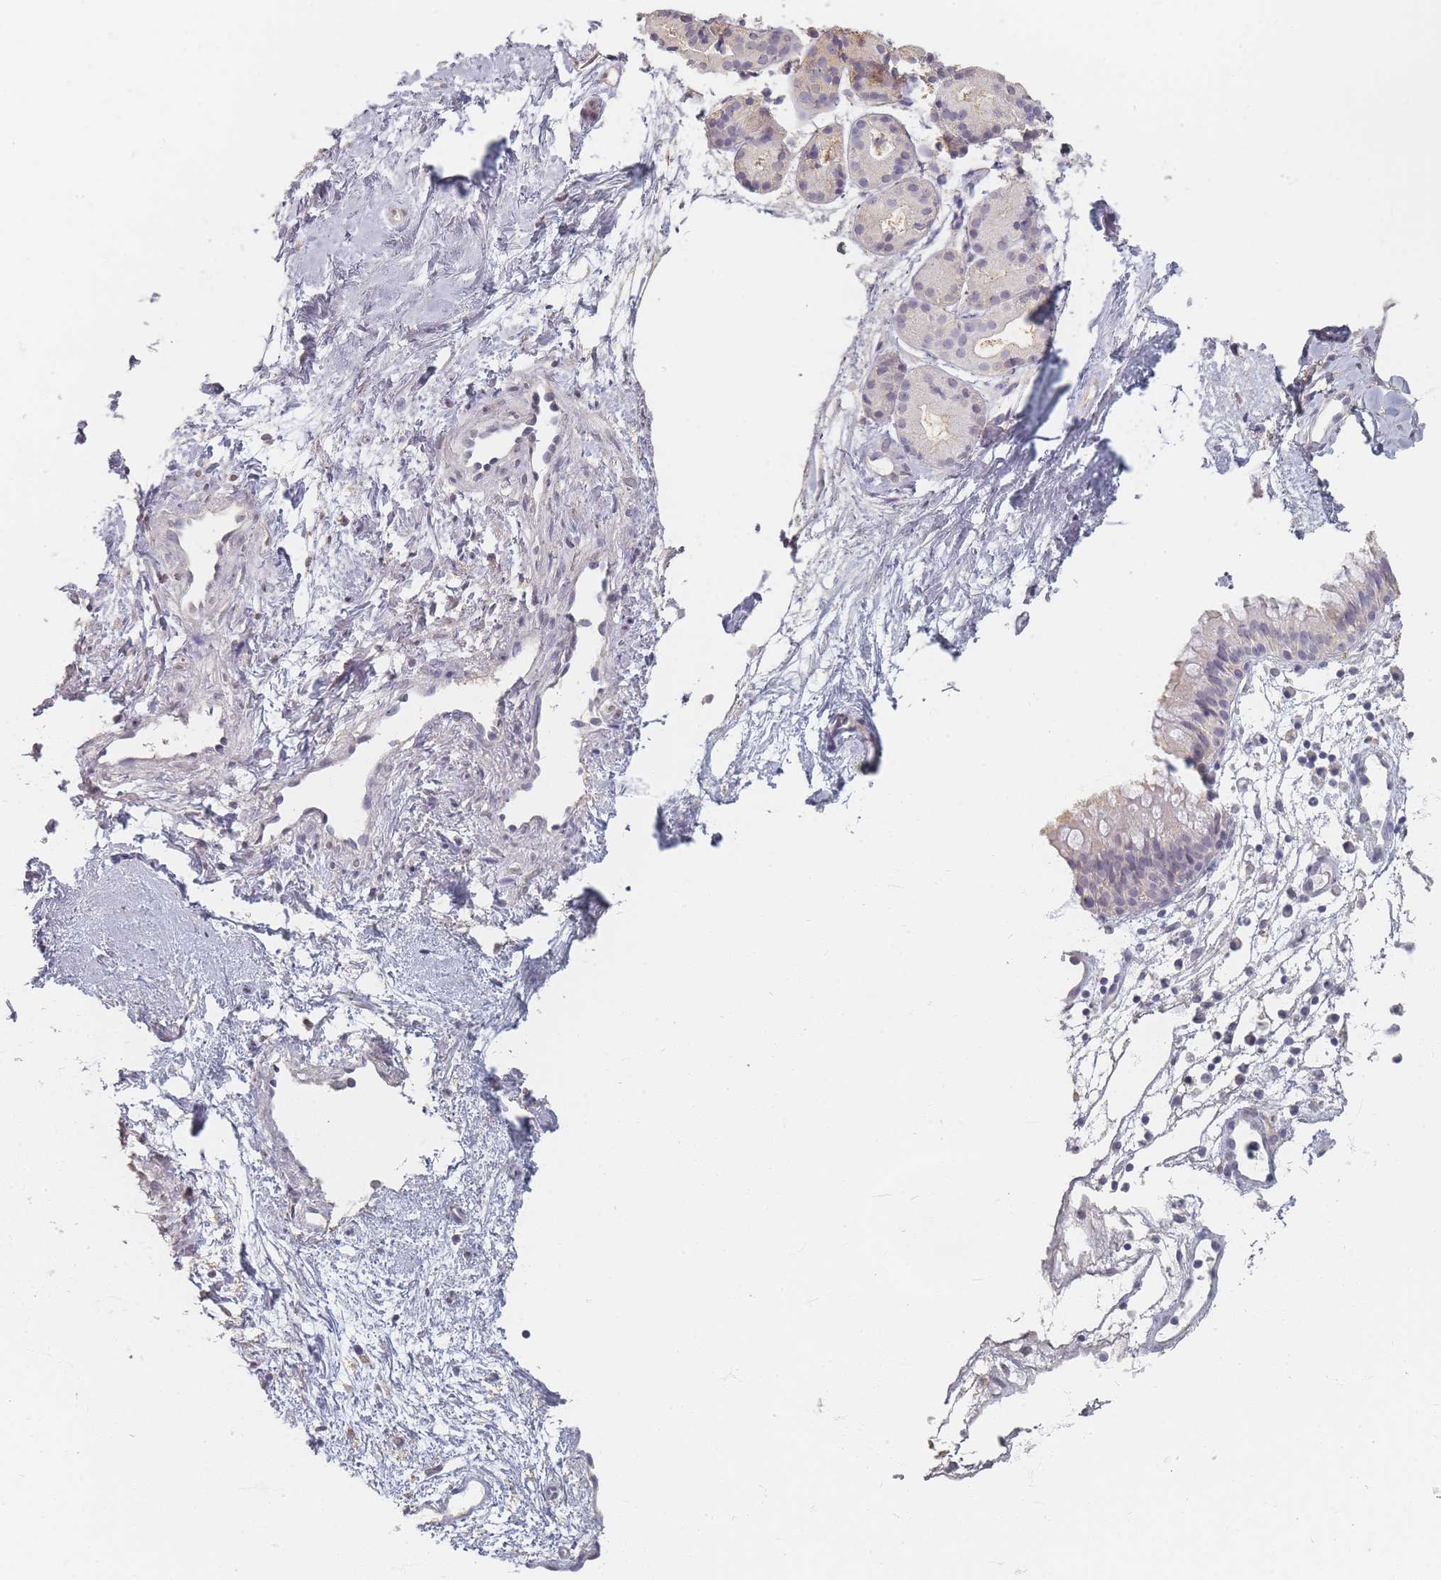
{"staining": {"intensity": "negative", "quantity": "none", "location": "none"}, "tissue": "nasopharynx", "cell_type": "Respiratory epithelial cells", "image_type": "normal", "snomed": [{"axis": "morphology", "description": "Normal tissue, NOS"}, {"axis": "topography", "description": "Nasopharynx"}], "caption": "This is a micrograph of immunohistochemistry staining of unremarkable nasopharynx, which shows no expression in respiratory epithelial cells.", "gene": "RFTN1", "patient": {"sex": "male", "age": 82}}